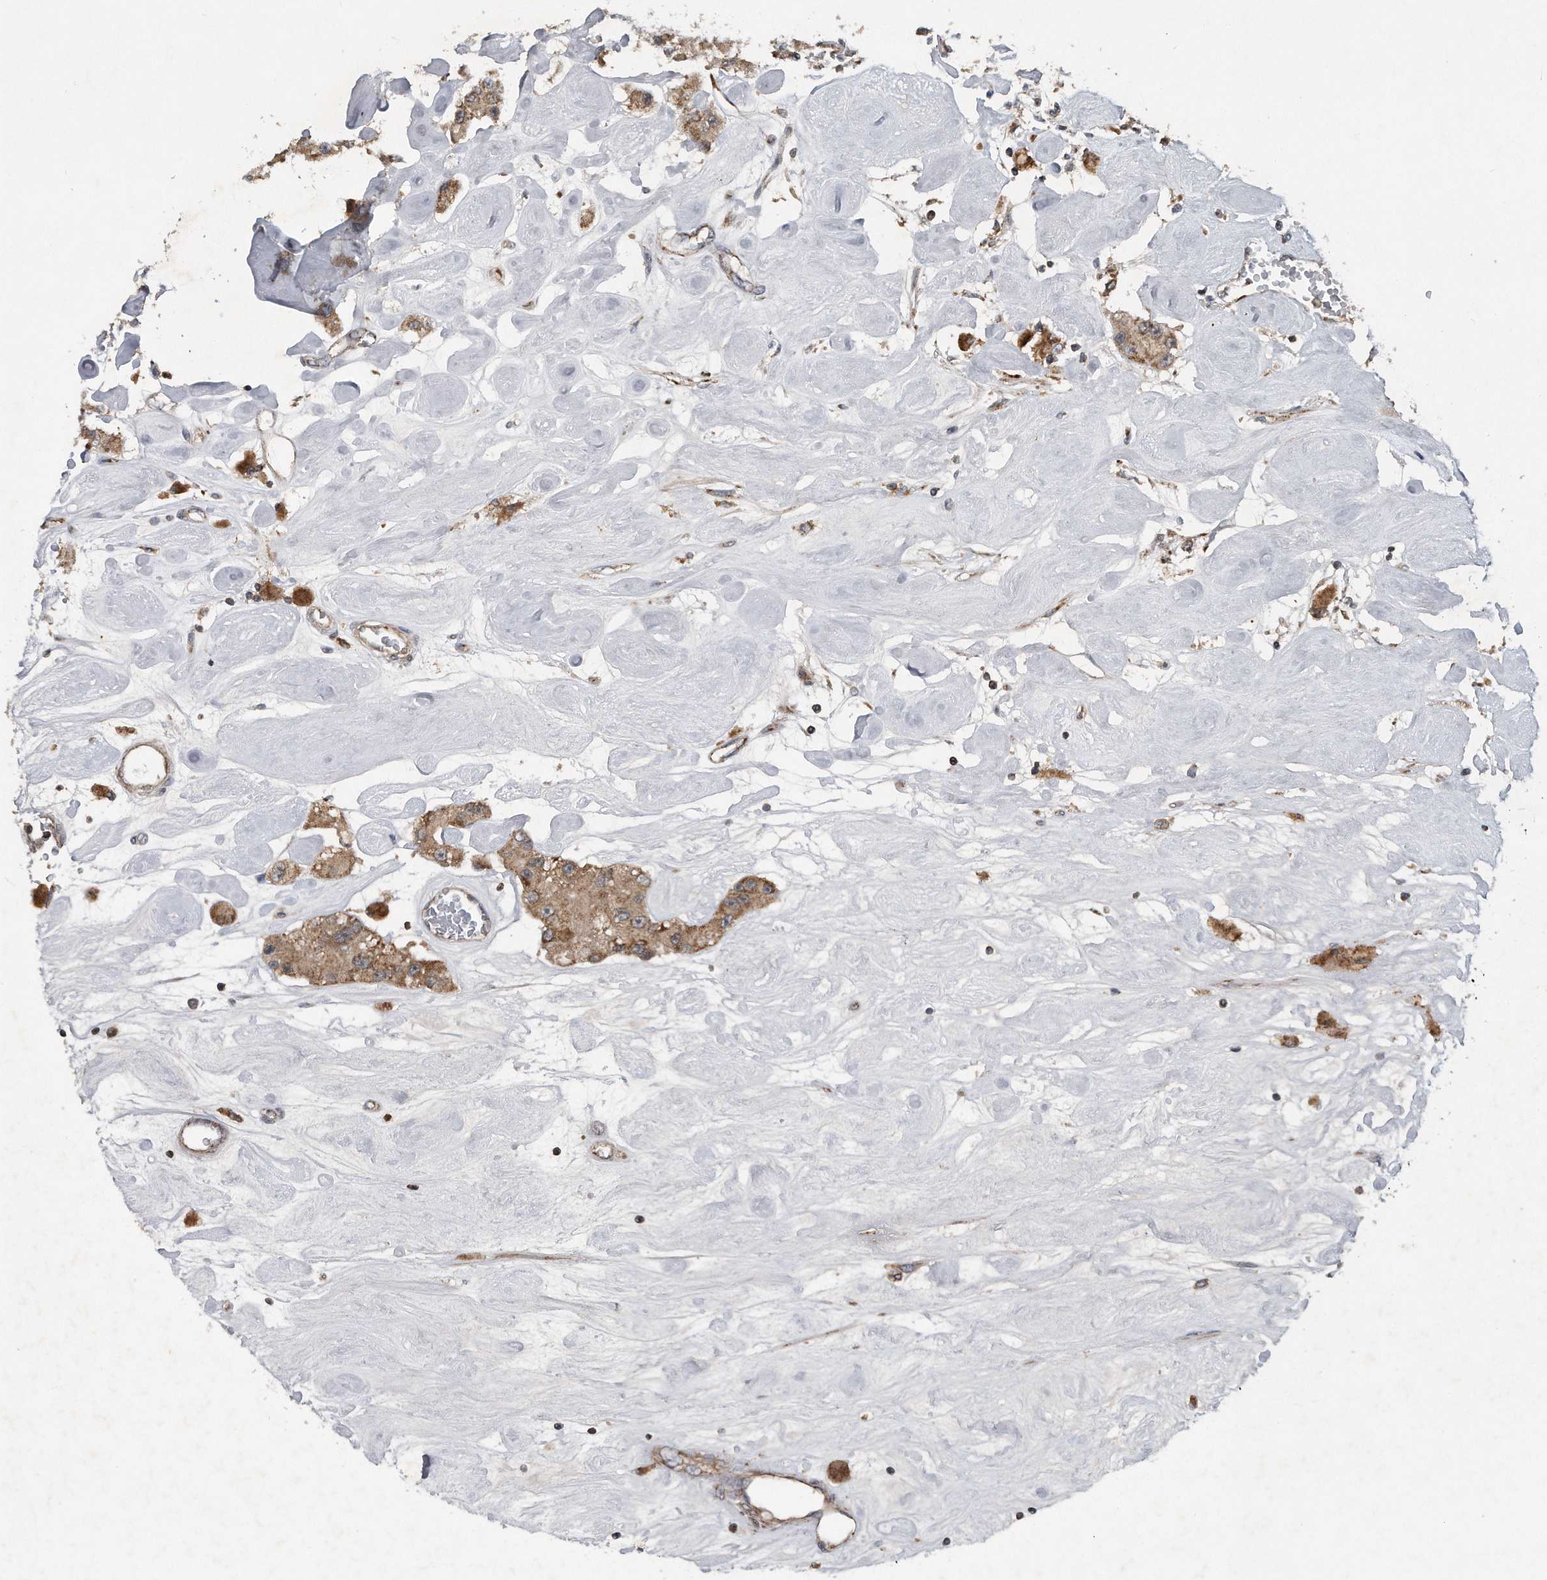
{"staining": {"intensity": "moderate", "quantity": ">75%", "location": "cytoplasmic/membranous"}, "tissue": "carcinoid", "cell_type": "Tumor cells", "image_type": "cancer", "snomed": [{"axis": "morphology", "description": "Carcinoid, malignant, NOS"}, {"axis": "topography", "description": "Pancreas"}], "caption": "Carcinoid (malignant) tissue reveals moderate cytoplasmic/membranous staining in about >75% of tumor cells, visualized by immunohistochemistry. (DAB (3,3'-diaminobenzidine) IHC, brown staining for protein, blue staining for nuclei).", "gene": "ALPK2", "patient": {"sex": "male", "age": 41}}